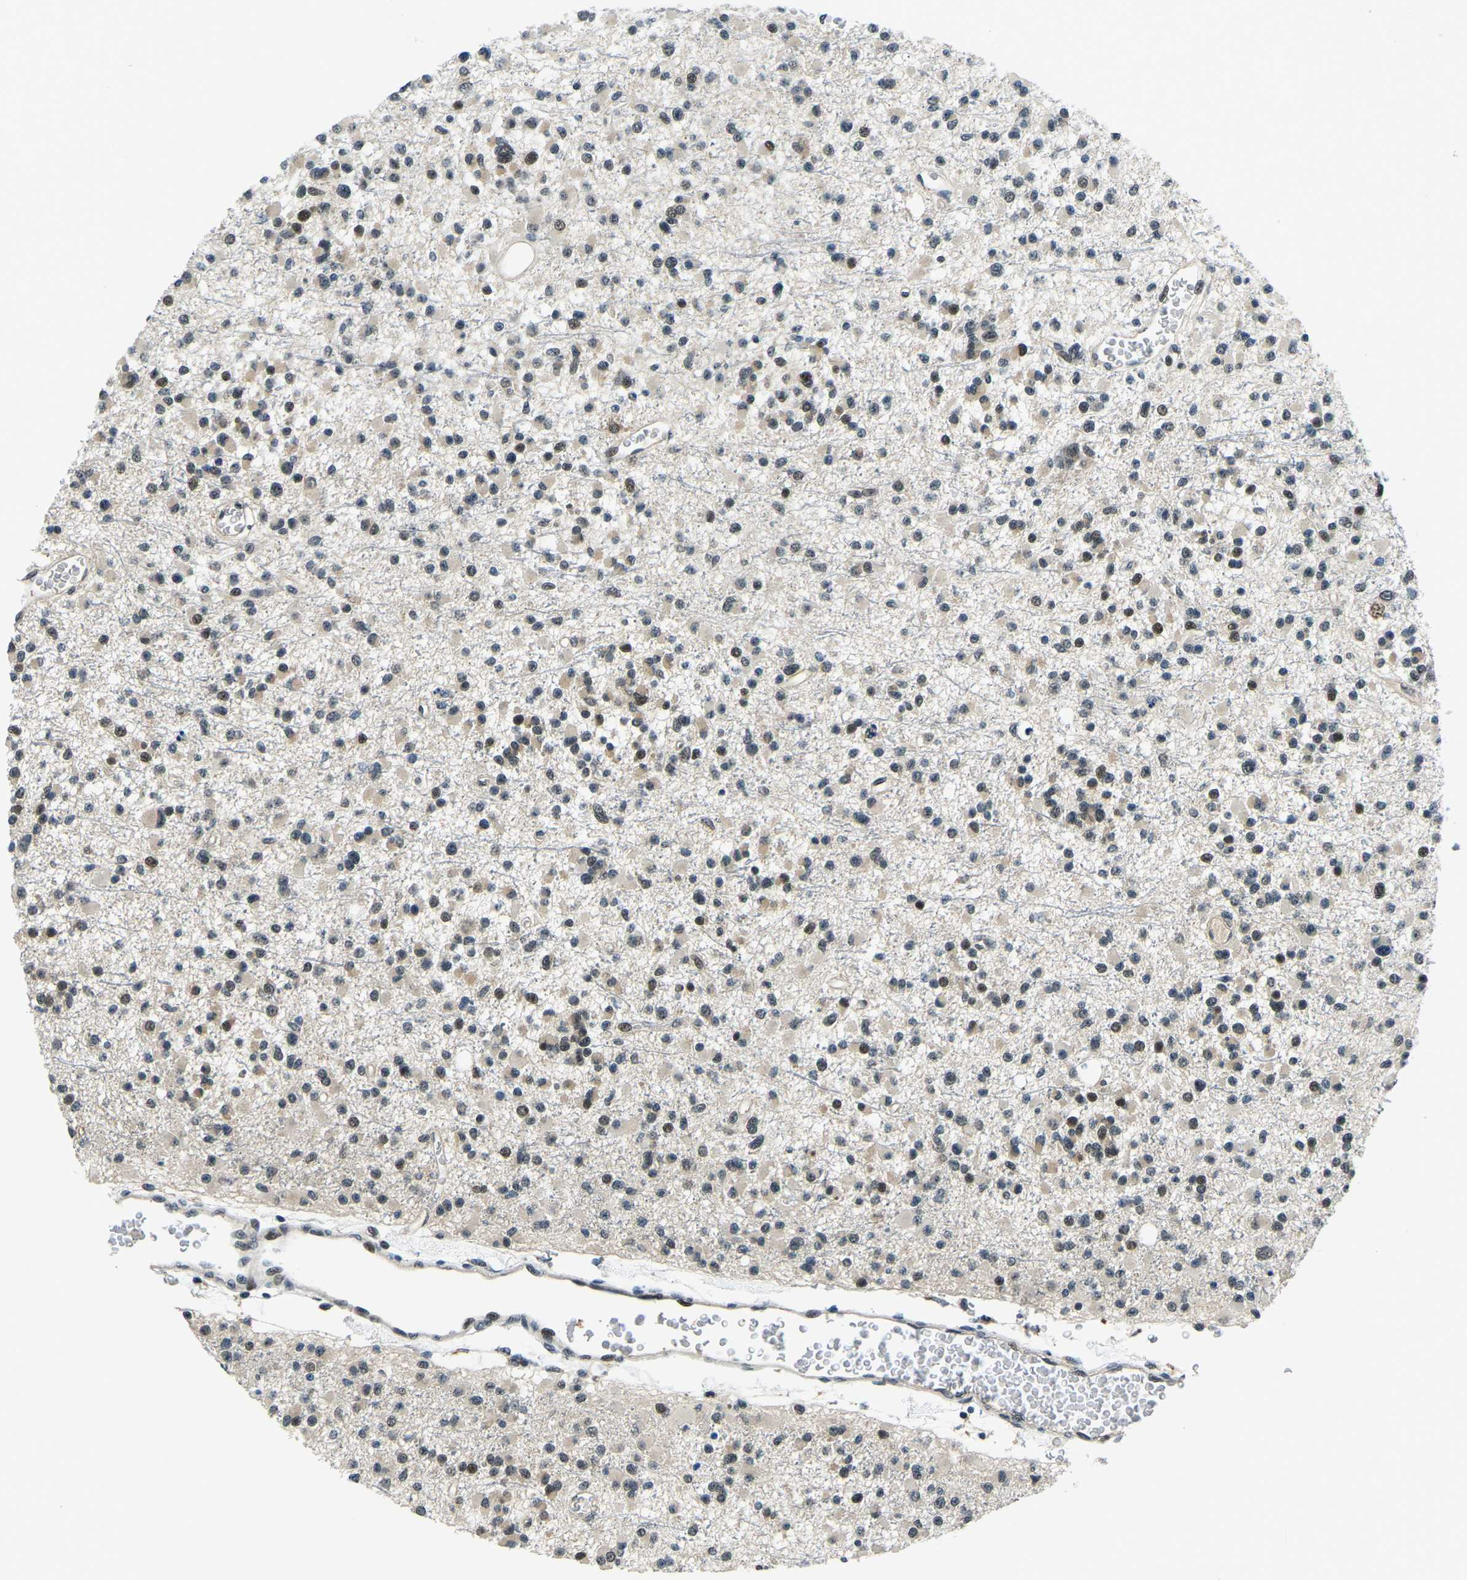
{"staining": {"intensity": "moderate", "quantity": "25%-75%", "location": "cytoplasmic/membranous,nuclear"}, "tissue": "glioma", "cell_type": "Tumor cells", "image_type": "cancer", "snomed": [{"axis": "morphology", "description": "Glioma, malignant, Low grade"}, {"axis": "topography", "description": "Brain"}], "caption": "Human glioma stained for a protein (brown) exhibits moderate cytoplasmic/membranous and nuclear positive expression in approximately 25%-75% of tumor cells.", "gene": "ING2", "patient": {"sex": "female", "age": 22}}